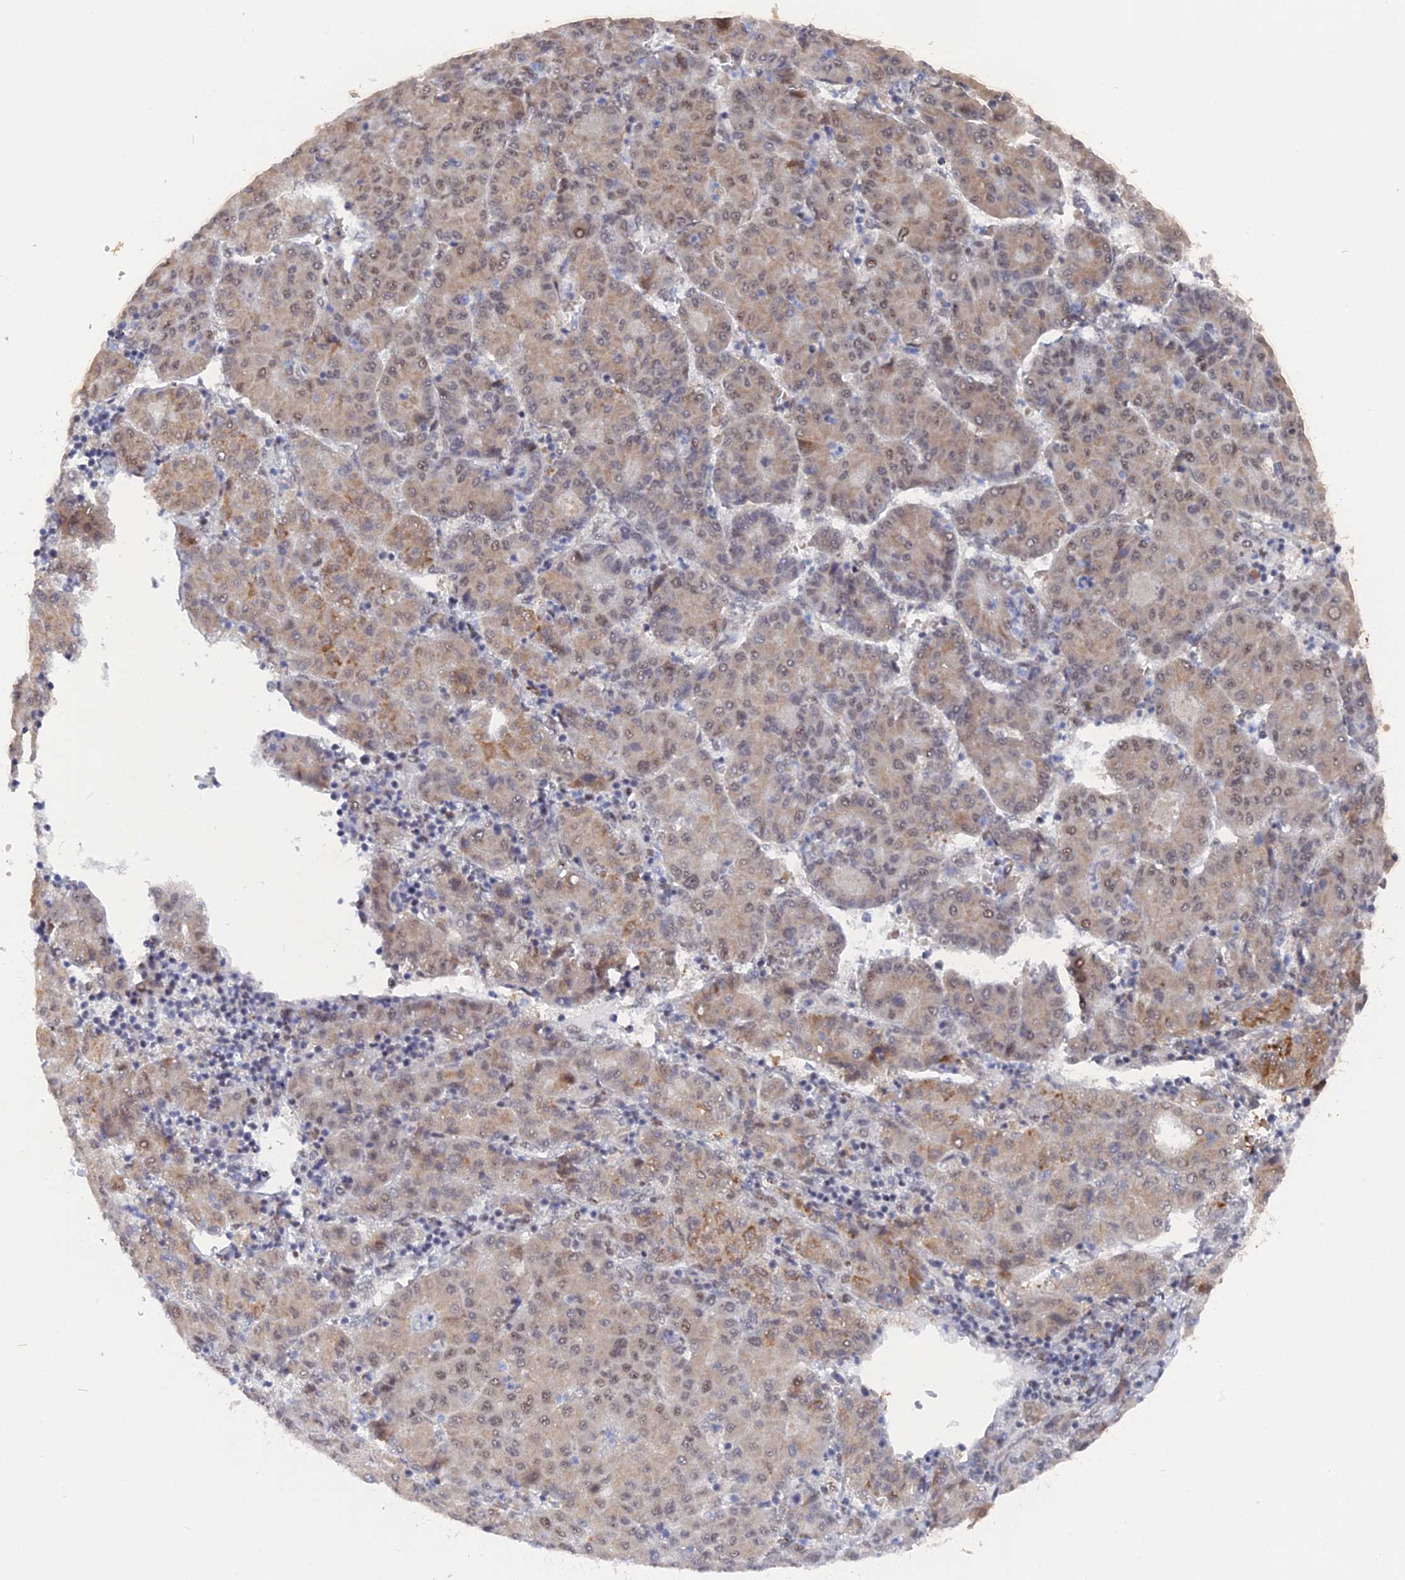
{"staining": {"intensity": "weak", "quantity": ">75%", "location": "cytoplasmic/membranous,nuclear"}, "tissue": "liver cancer", "cell_type": "Tumor cells", "image_type": "cancer", "snomed": [{"axis": "morphology", "description": "Carcinoma, Hepatocellular, NOS"}, {"axis": "topography", "description": "Liver"}], "caption": "DAB (3,3'-diaminobenzidine) immunohistochemical staining of human hepatocellular carcinoma (liver) exhibits weak cytoplasmic/membranous and nuclear protein positivity in about >75% of tumor cells. Immunohistochemistry (ihc) stains the protein in brown and the nuclei are stained blue.", "gene": "CCDC85A", "patient": {"sex": "male", "age": 65}}